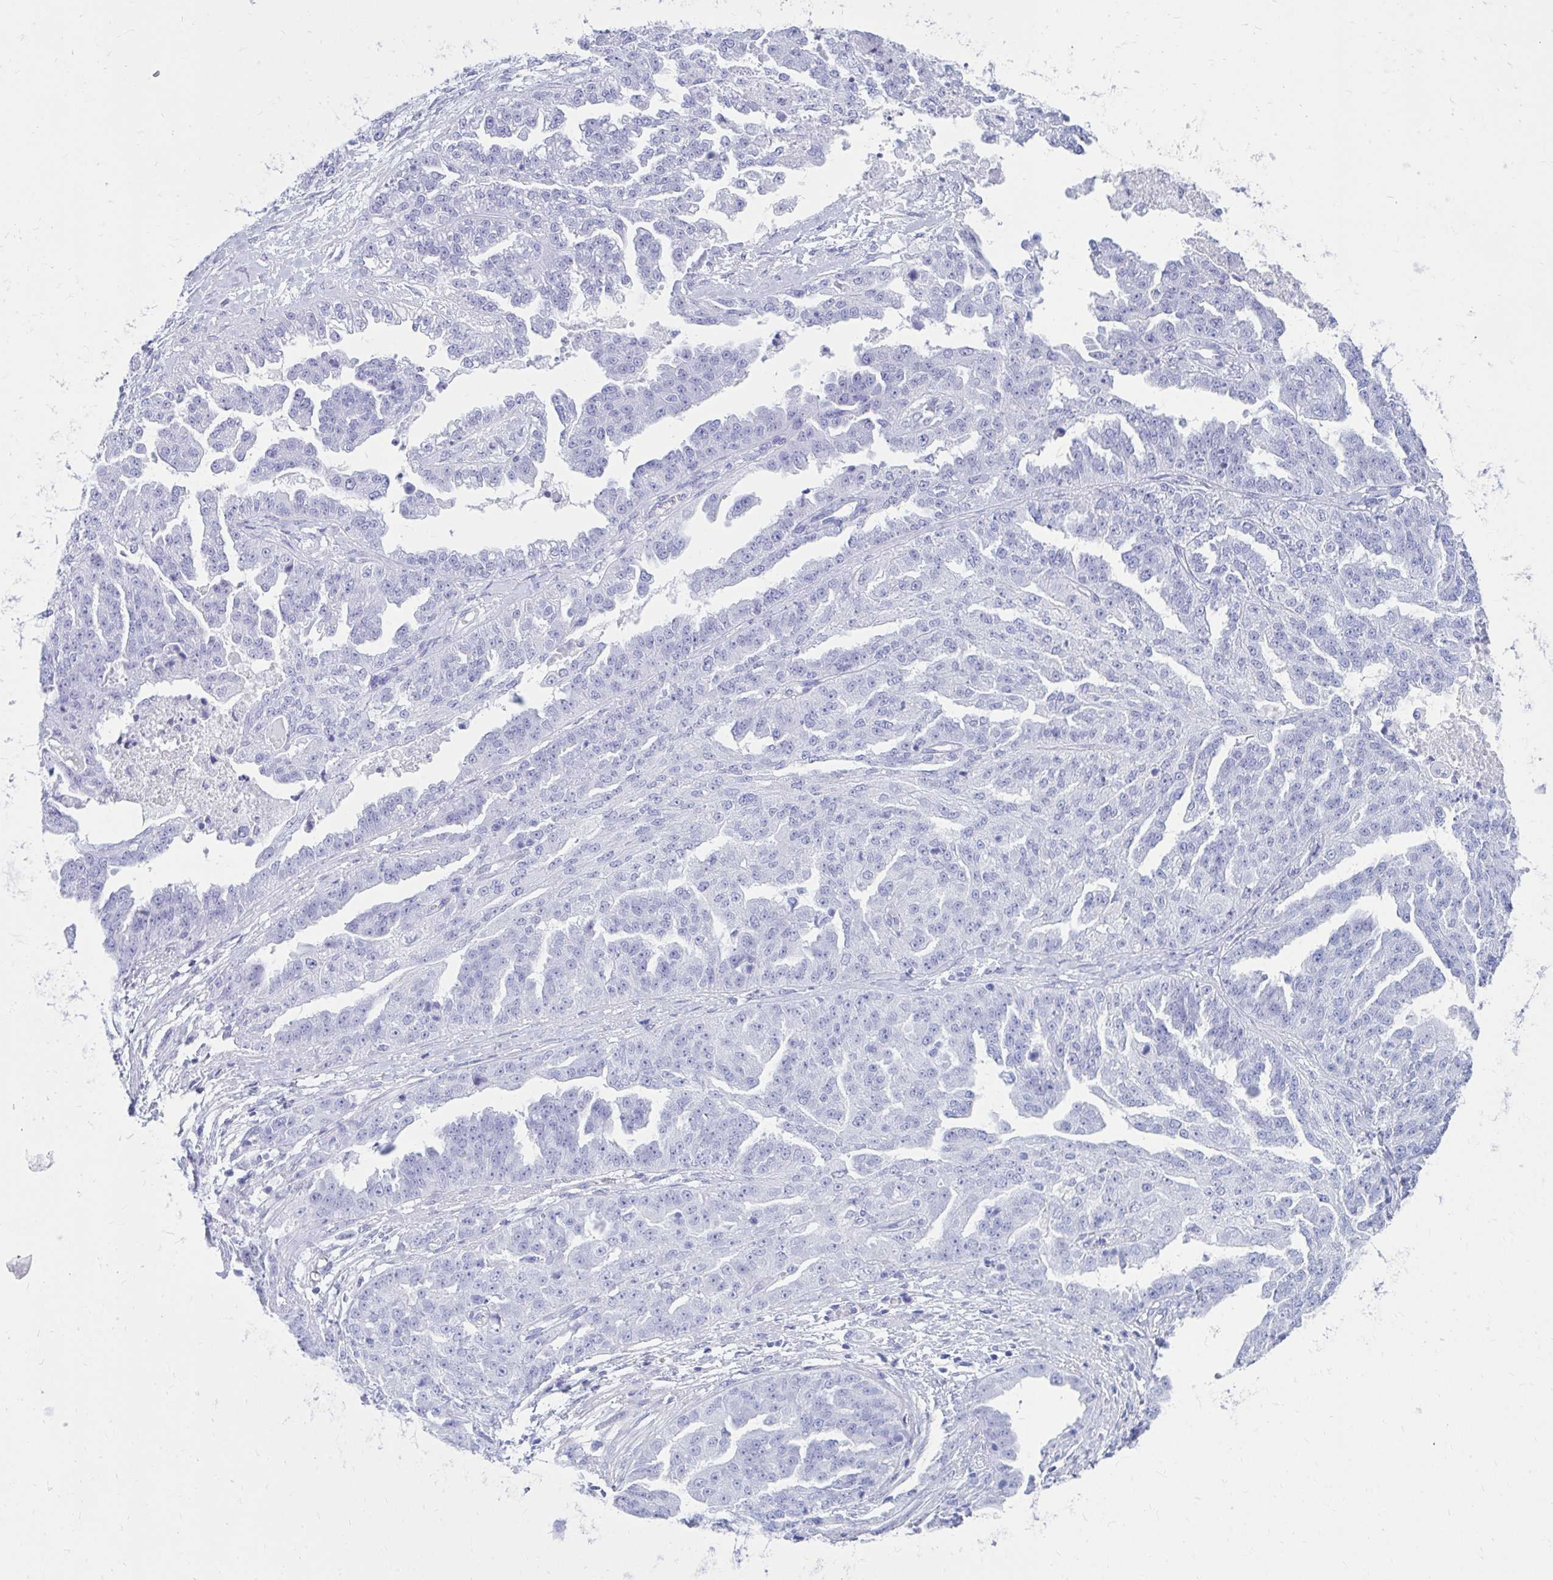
{"staining": {"intensity": "negative", "quantity": "none", "location": "none"}, "tissue": "ovarian cancer", "cell_type": "Tumor cells", "image_type": "cancer", "snomed": [{"axis": "morphology", "description": "Cystadenocarcinoma, serous, NOS"}, {"axis": "topography", "description": "Ovary"}], "caption": "Micrograph shows no significant protein expression in tumor cells of ovarian serous cystadenocarcinoma.", "gene": "OR10R2", "patient": {"sex": "female", "age": 58}}